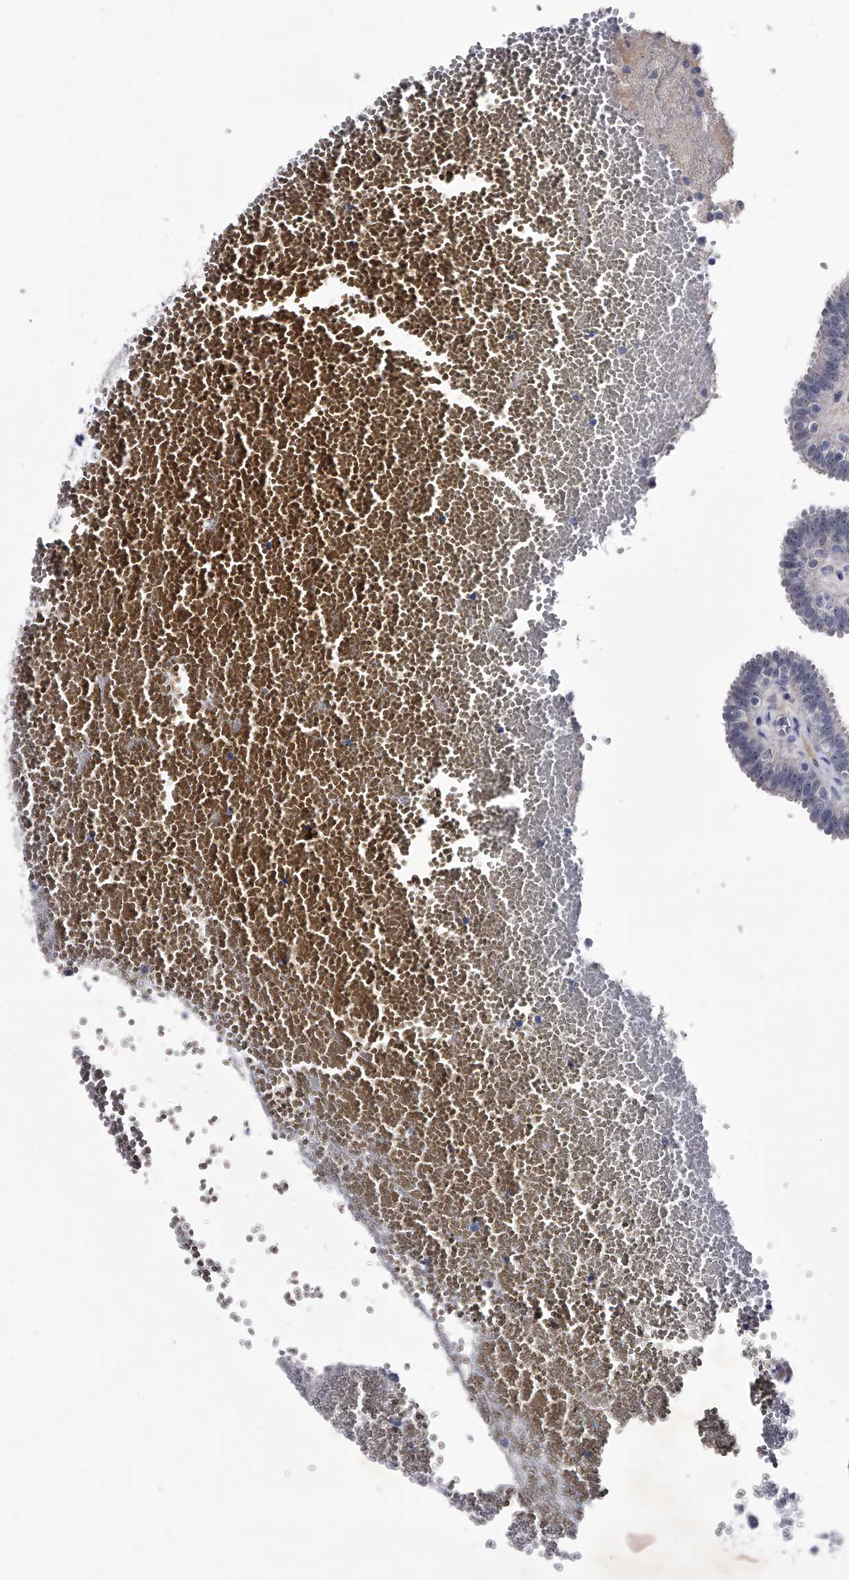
{"staining": {"intensity": "negative", "quantity": "none", "location": "none"}, "tissue": "fallopian tube", "cell_type": "Glandular cells", "image_type": "normal", "snomed": [{"axis": "morphology", "description": "Normal tissue, NOS"}, {"axis": "topography", "description": "Fallopian tube"}, {"axis": "topography", "description": "Placenta"}], "caption": "Image shows no protein staining in glandular cells of normal fallopian tube.", "gene": "CRISP2", "patient": {"sex": "female", "age": 32}}